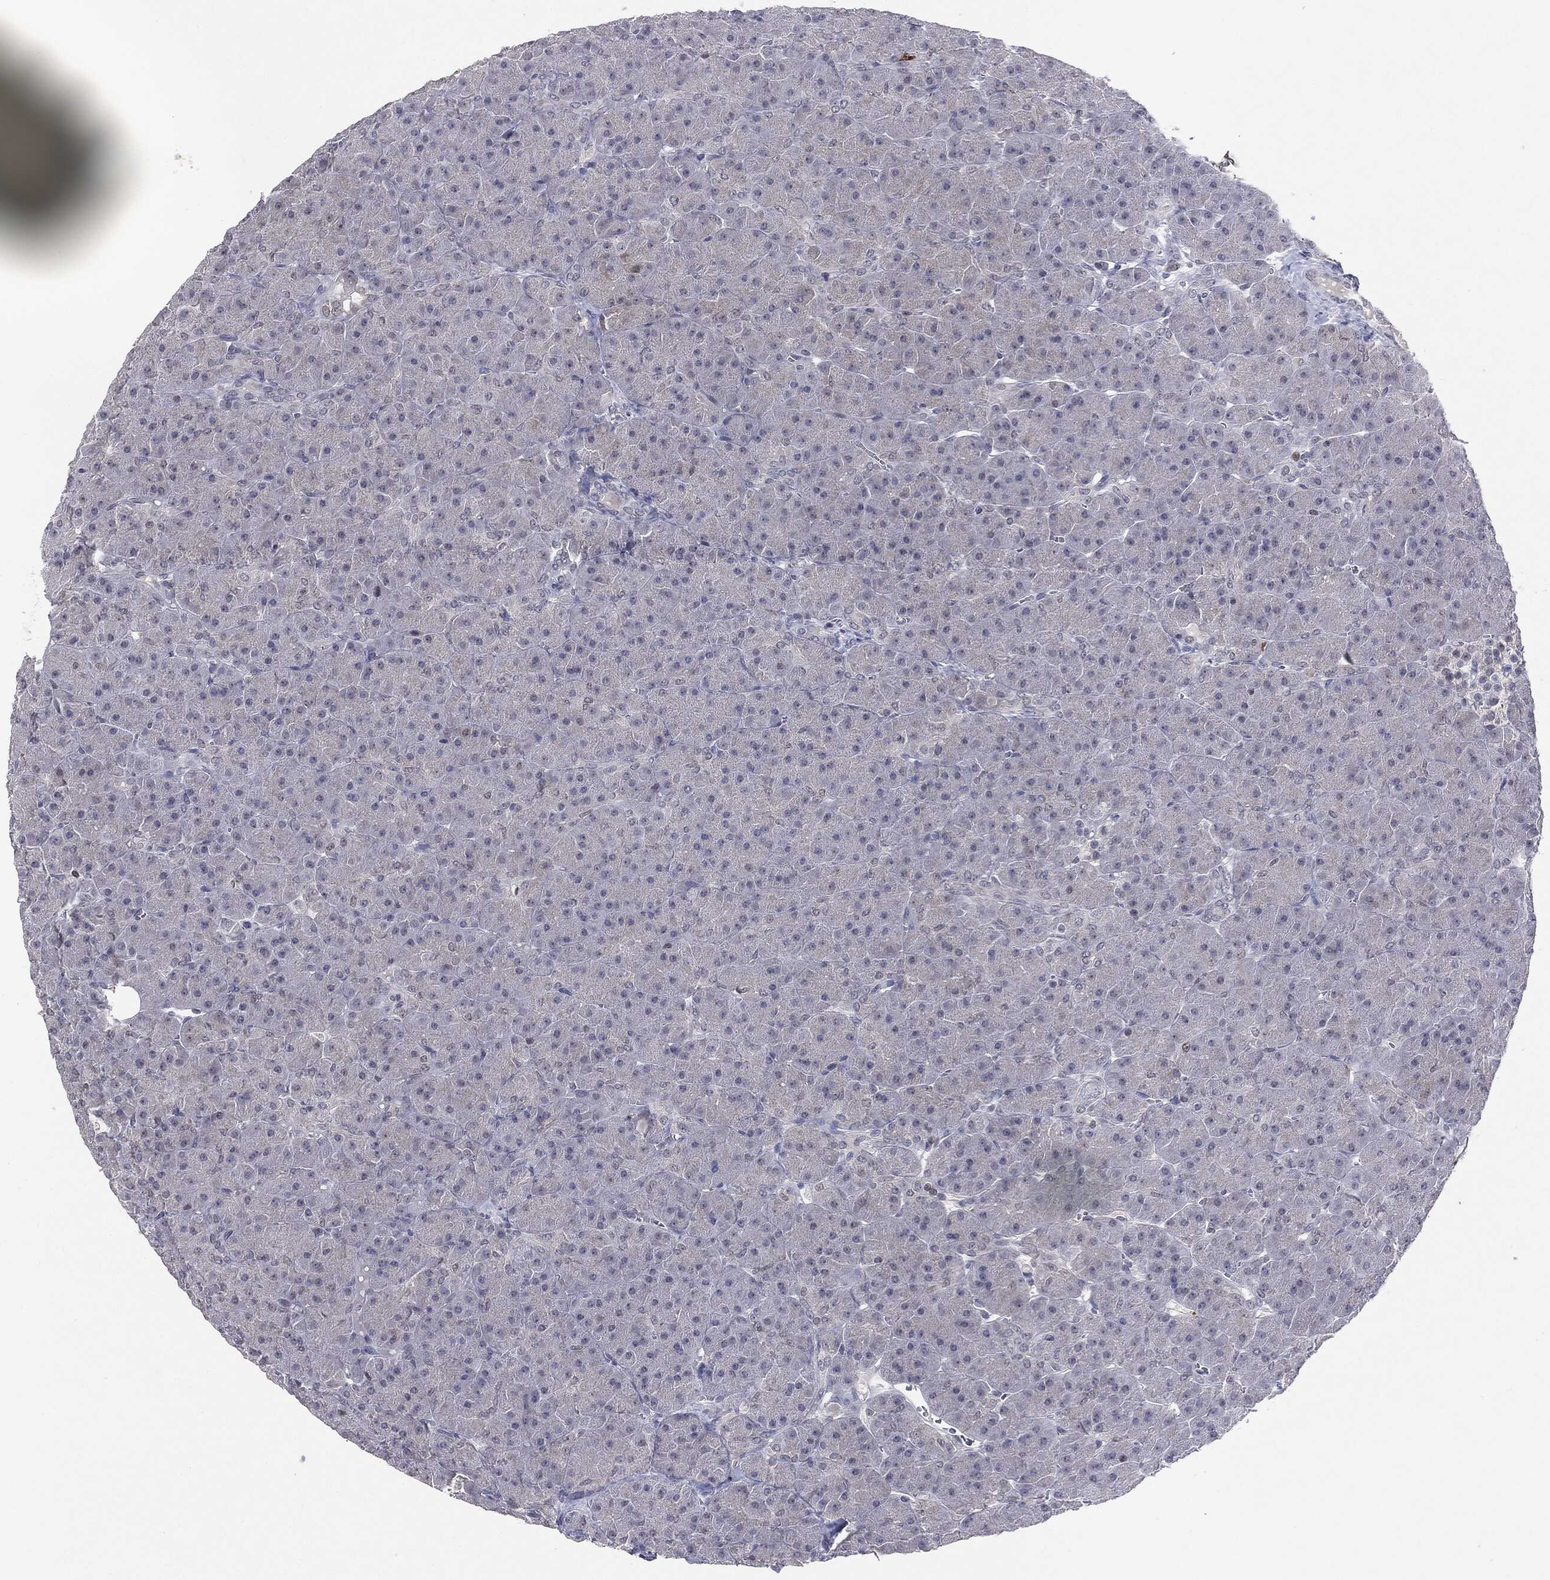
{"staining": {"intensity": "negative", "quantity": "none", "location": "none"}, "tissue": "pancreas", "cell_type": "Exocrine glandular cells", "image_type": "normal", "snomed": [{"axis": "morphology", "description": "Normal tissue, NOS"}, {"axis": "topography", "description": "Pancreas"}], "caption": "Immunohistochemistry (IHC) of unremarkable human pancreas reveals no positivity in exocrine glandular cells. The staining was performed using DAB (3,3'-diaminobenzidine) to visualize the protein expression in brown, while the nuclei were stained in blue with hematoxylin (Magnification: 20x).", "gene": "KIF2C", "patient": {"sex": "male", "age": 61}}